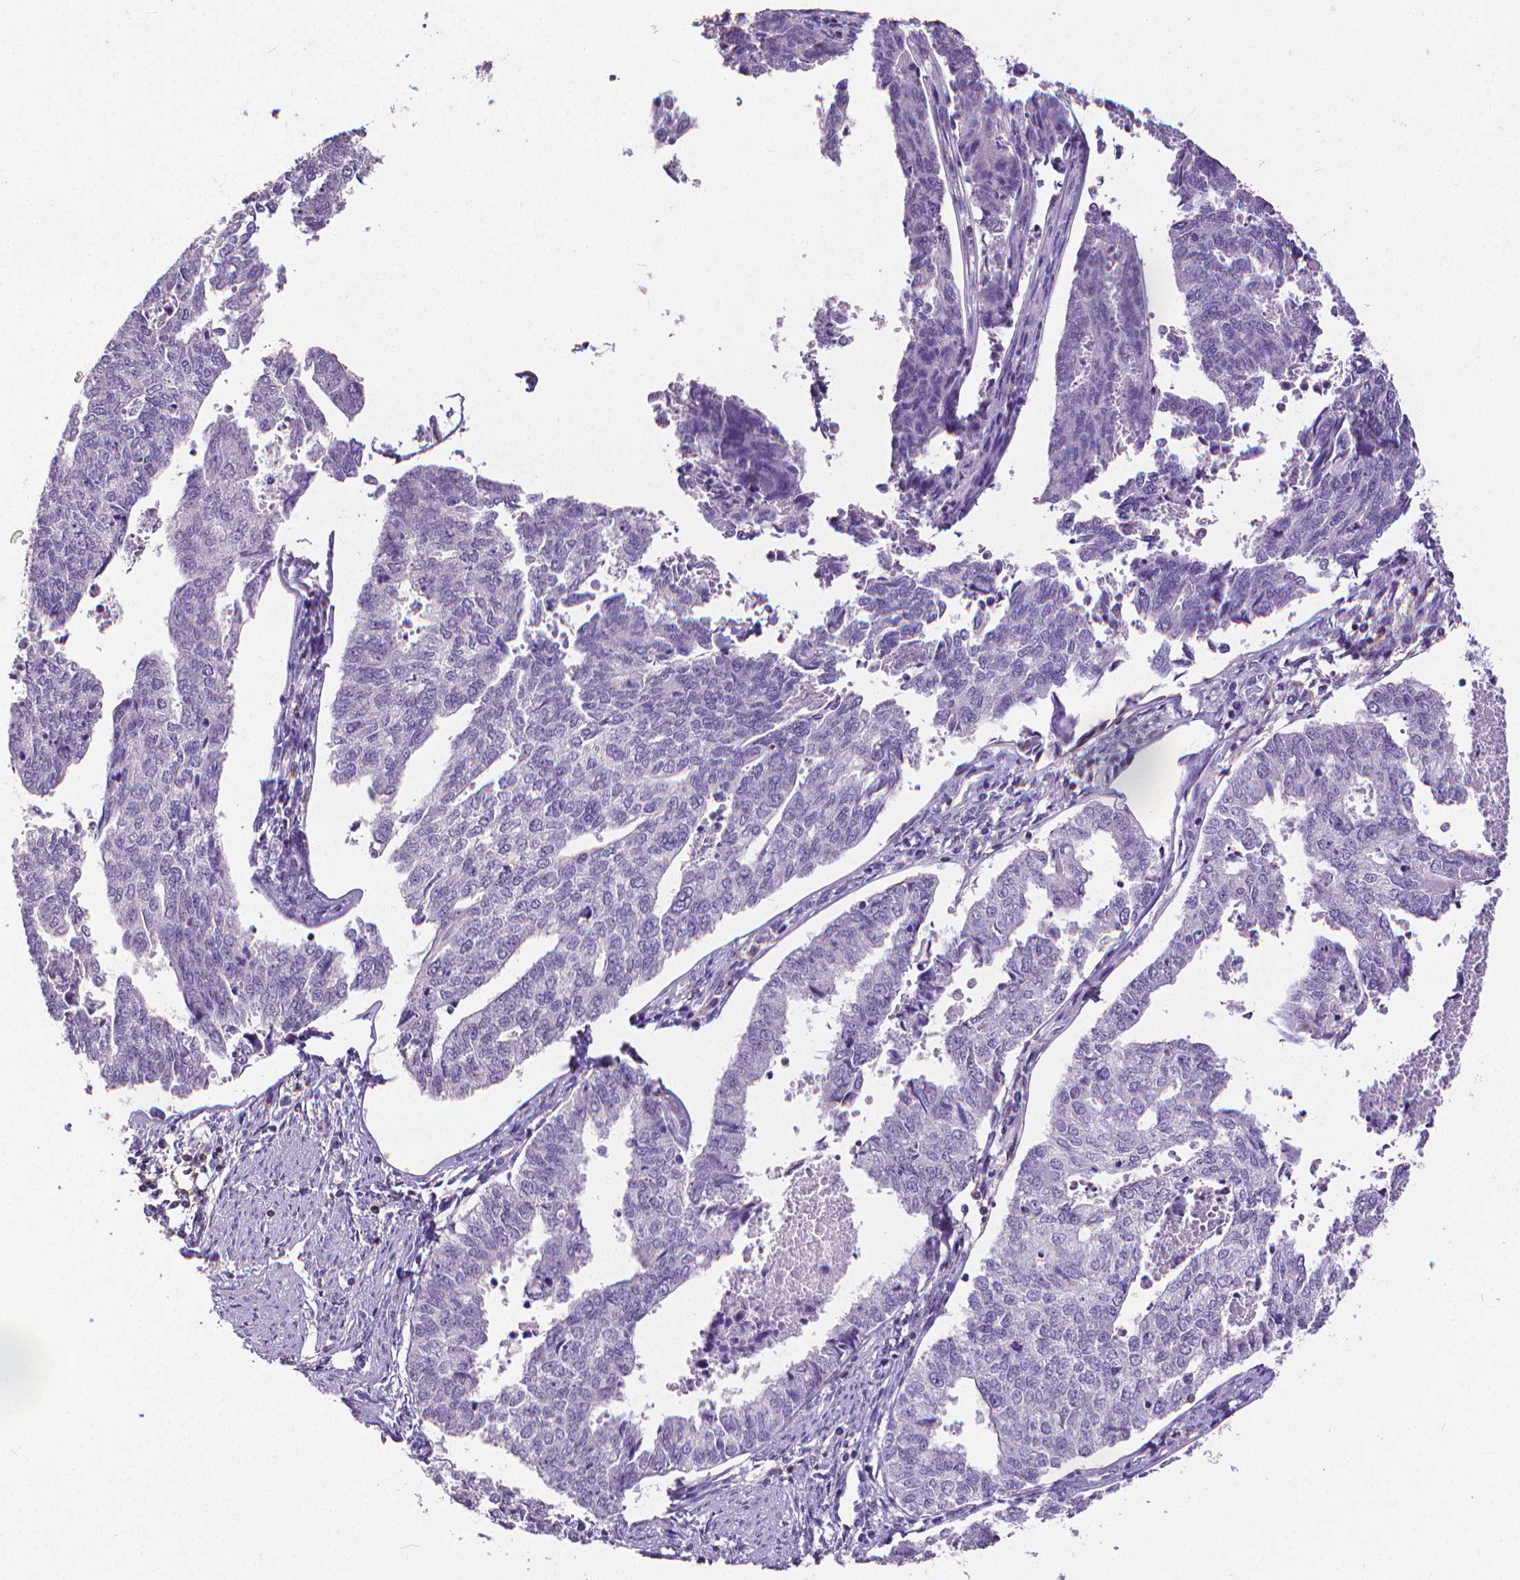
{"staining": {"intensity": "negative", "quantity": "none", "location": "none"}, "tissue": "endometrial cancer", "cell_type": "Tumor cells", "image_type": "cancer", "snomed": [{"axis": "morphology", "description": "Adenocarcinoma, NOS"}, {"axis": "topography", "description": "Endometrium"}], "caption": "Protein analysis of endometrial adenocarcinoma exhibits no significant positivity in tumor cells.", "gene": "CD4", "patient": {"sex": "female", "age": 73}}